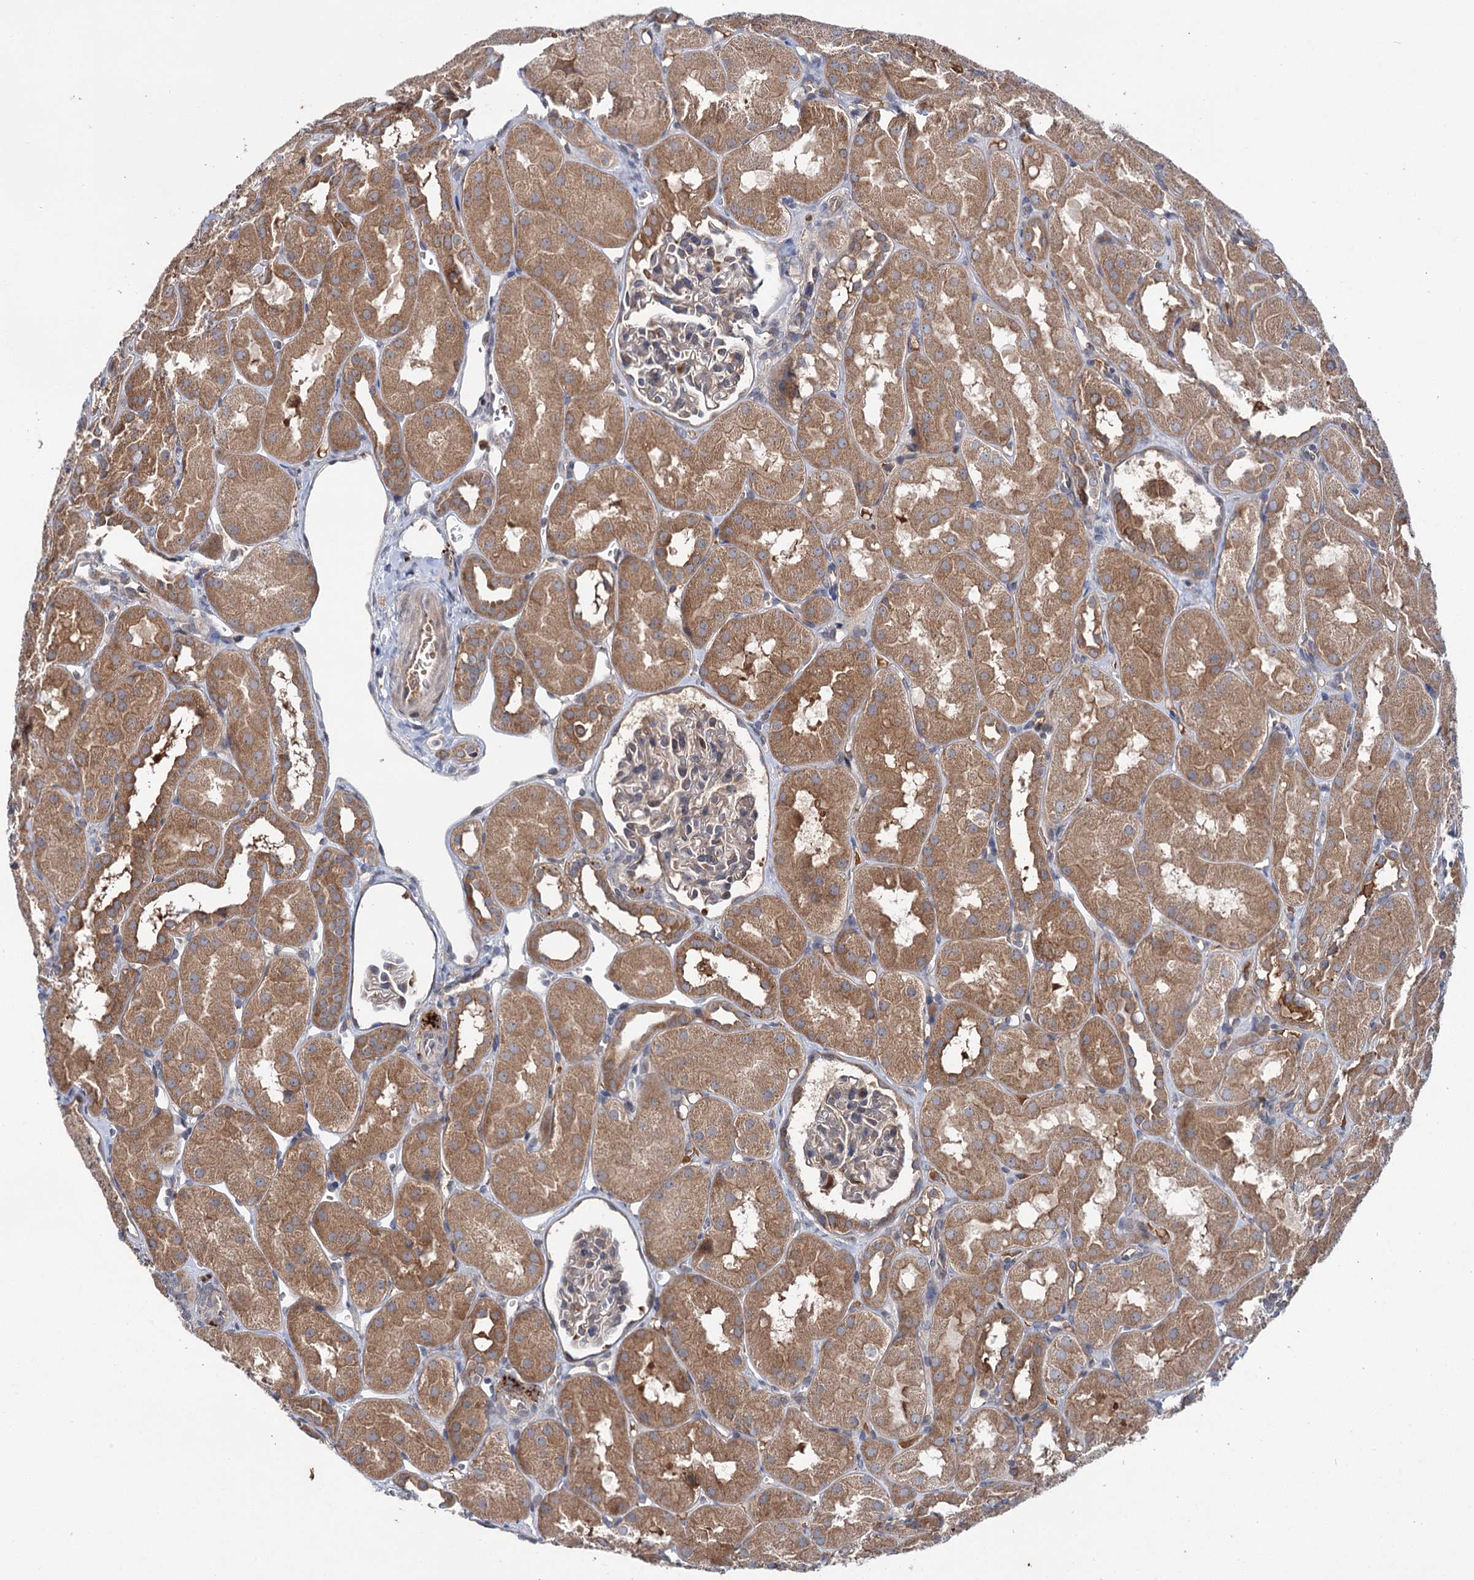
{"staining": {"intensity": "weak", "quantity": "<25%", "location": "cytoplasmic/membranous"}, "tissue": "kidney", "cell_type": "Cells in glomeruli", "image_type": "normal", "snomed": [{"axis": "morphology", "description": "Normal tissue, NOS"}, {"axis": "topography", "description": "Kidney"}, {"axis": "topography", "description": "Urinary bladder"}], "caption": "High power microscopy image of an immunohistochemistry histopathology image of benign kidney, revealing no significant positivity in cells in glomeruli. (Brightfield microscopy of DAB immunohistochemistry at high magnification).", "gene": "PTPN3", "patient": {"sex": "male", "age": 16}}